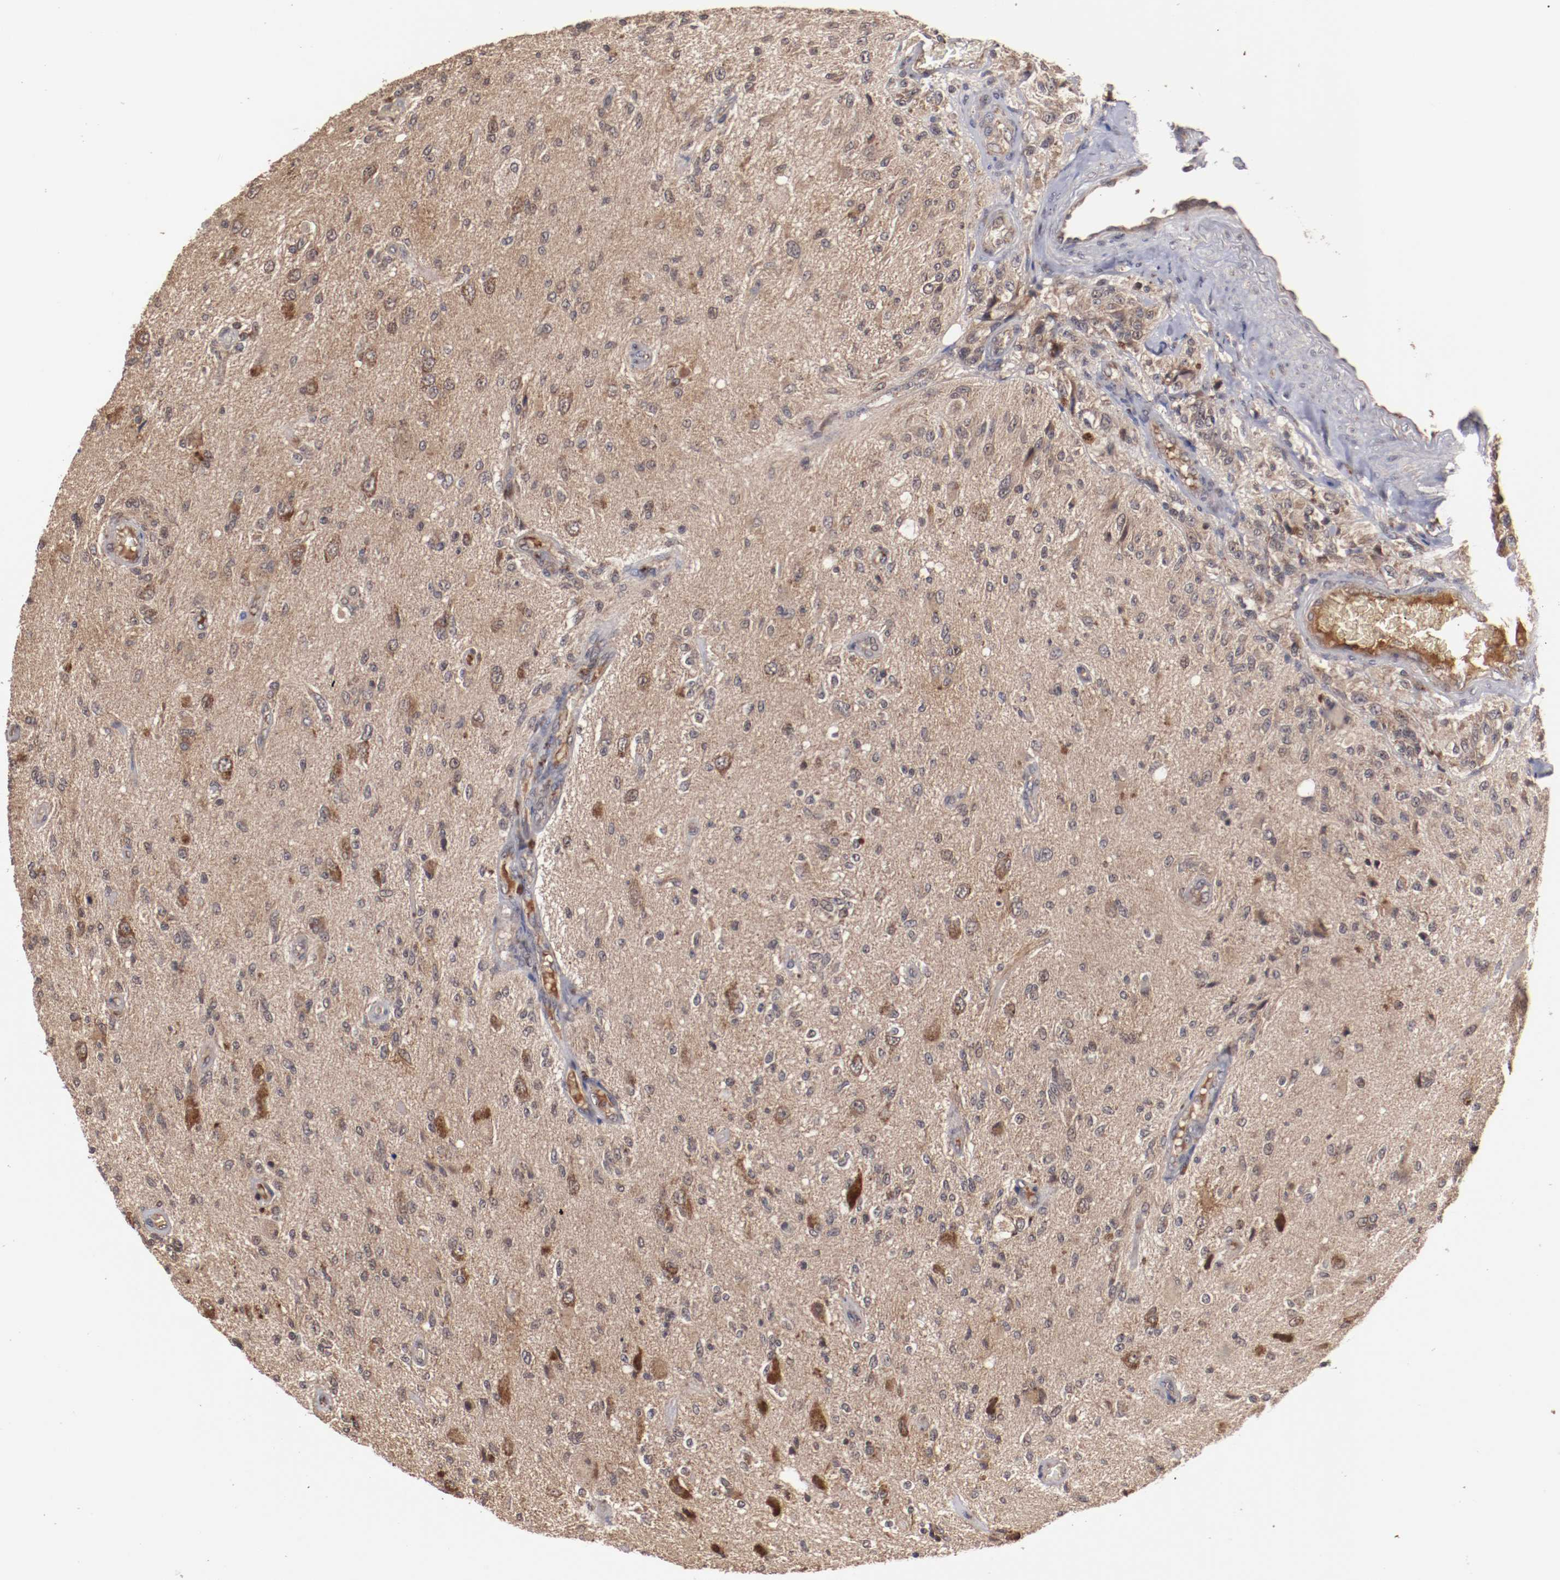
{"staining": {"intensity": "weak", "quantity": ">75%", "location": "cytoplasmic/membranous"}, "tissue": "glioma", "cell_type": "Tumor cells", "image_type": "cancer", "snomed": [{"axis": "morphology", "description": "Normal tissue, NOS"}, {"axis": "morphology", "description": "Glioma, malignant, High grade"}, {"axis": "topography", "description": "Cerebral cortex"}], "caption": "This image displays immunohistochemistry (IHC) staining of human malignant glioma (high-grade), with low weak cytoplasmic/membranous expression in about >75% of tumor cells.", "gene": "TENM1", "patient": {"sex": "male", "age": 77}}